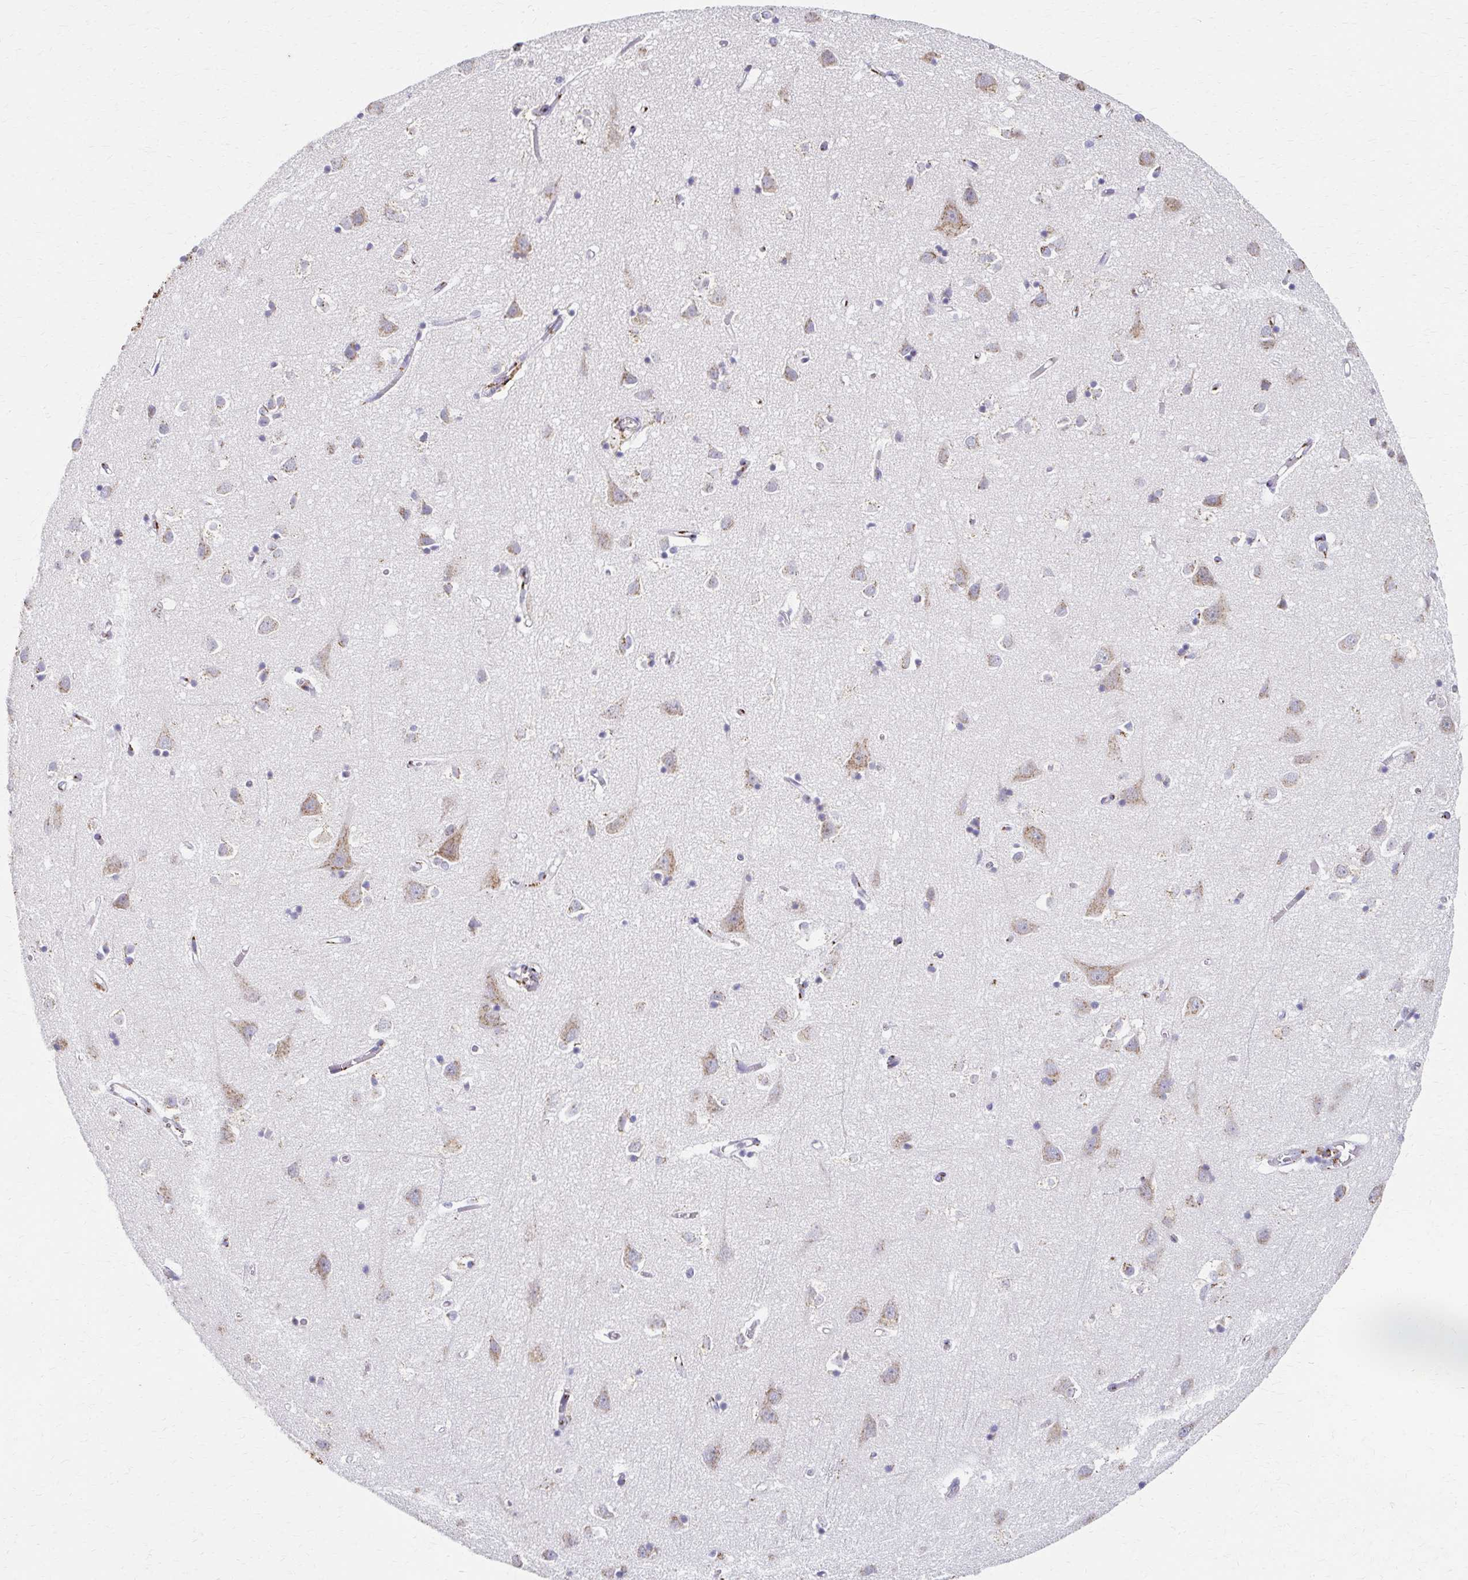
{"staining": {"intensity": "negative", "quantity": "none", "location": "none"}, "tissue": "cerebral cortex", "cell_type": "Endothelial cells", "image_type": "normal", "snomed": [{"axis": "morphology", "description": "Normal tissue, NOS"}, {"axis": "topography", "description": "Cerebral cortex"}], "caption": "Immunohistochemical staining of normal human cerebral cortex exhibits no significant staining in endothelial cells.", "gene": "ENSG00000254692", "patient": {"sex": "male", "age": 70}}